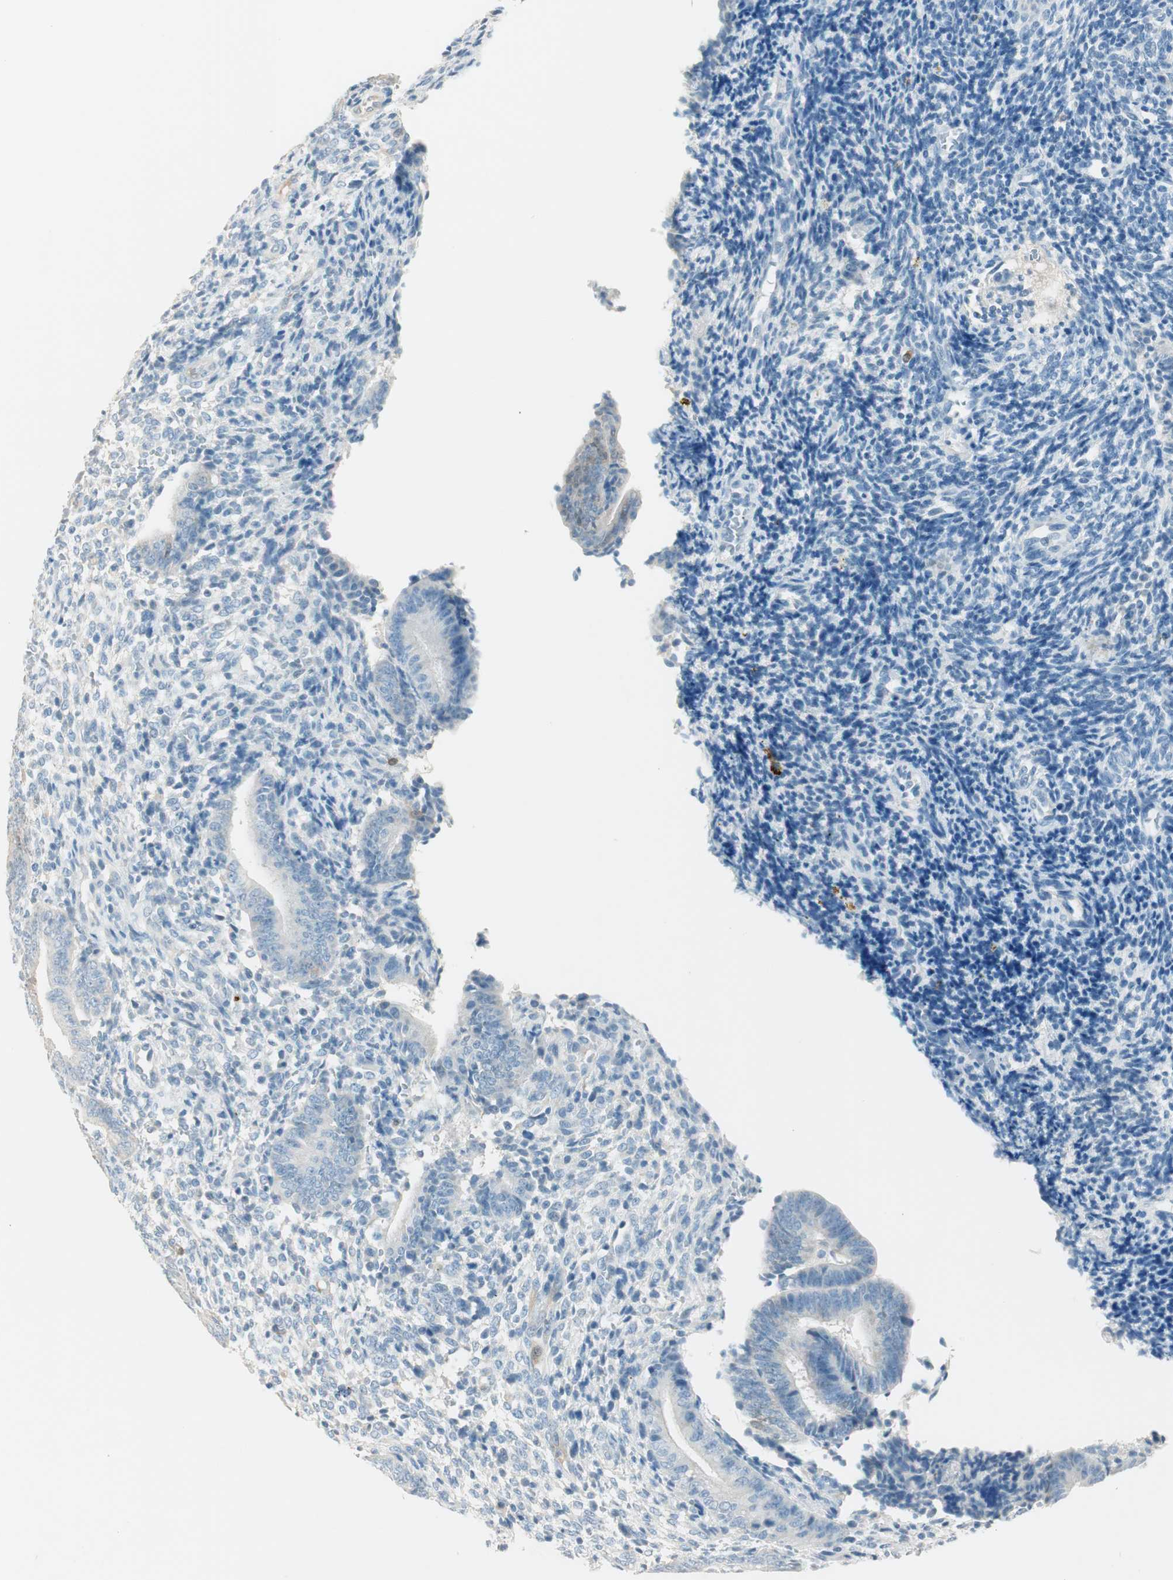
{"staining": {"intensity": "negative", "quantity": "none", "location": "none"}, "tissue": "endometrium", "cell_type": "Cells in endometrial stroma", "image_type": "normal", "snomed": [{"axis": "morphology", "description": "Normal tissue, NOS"}, {"axis": "topography", "description": "Uterus"}, {"axis": "topography", "description": "Endometrium"}], "caption": "Cells in endometrial stroma are negative for protein expression in unremarkable human endometrium. (DAB (3,3'-diaminobenzidine) immunohistochemistry, high magnification).", "gene": "HPGD", "patient": {"sex": "female", "age": 33}}